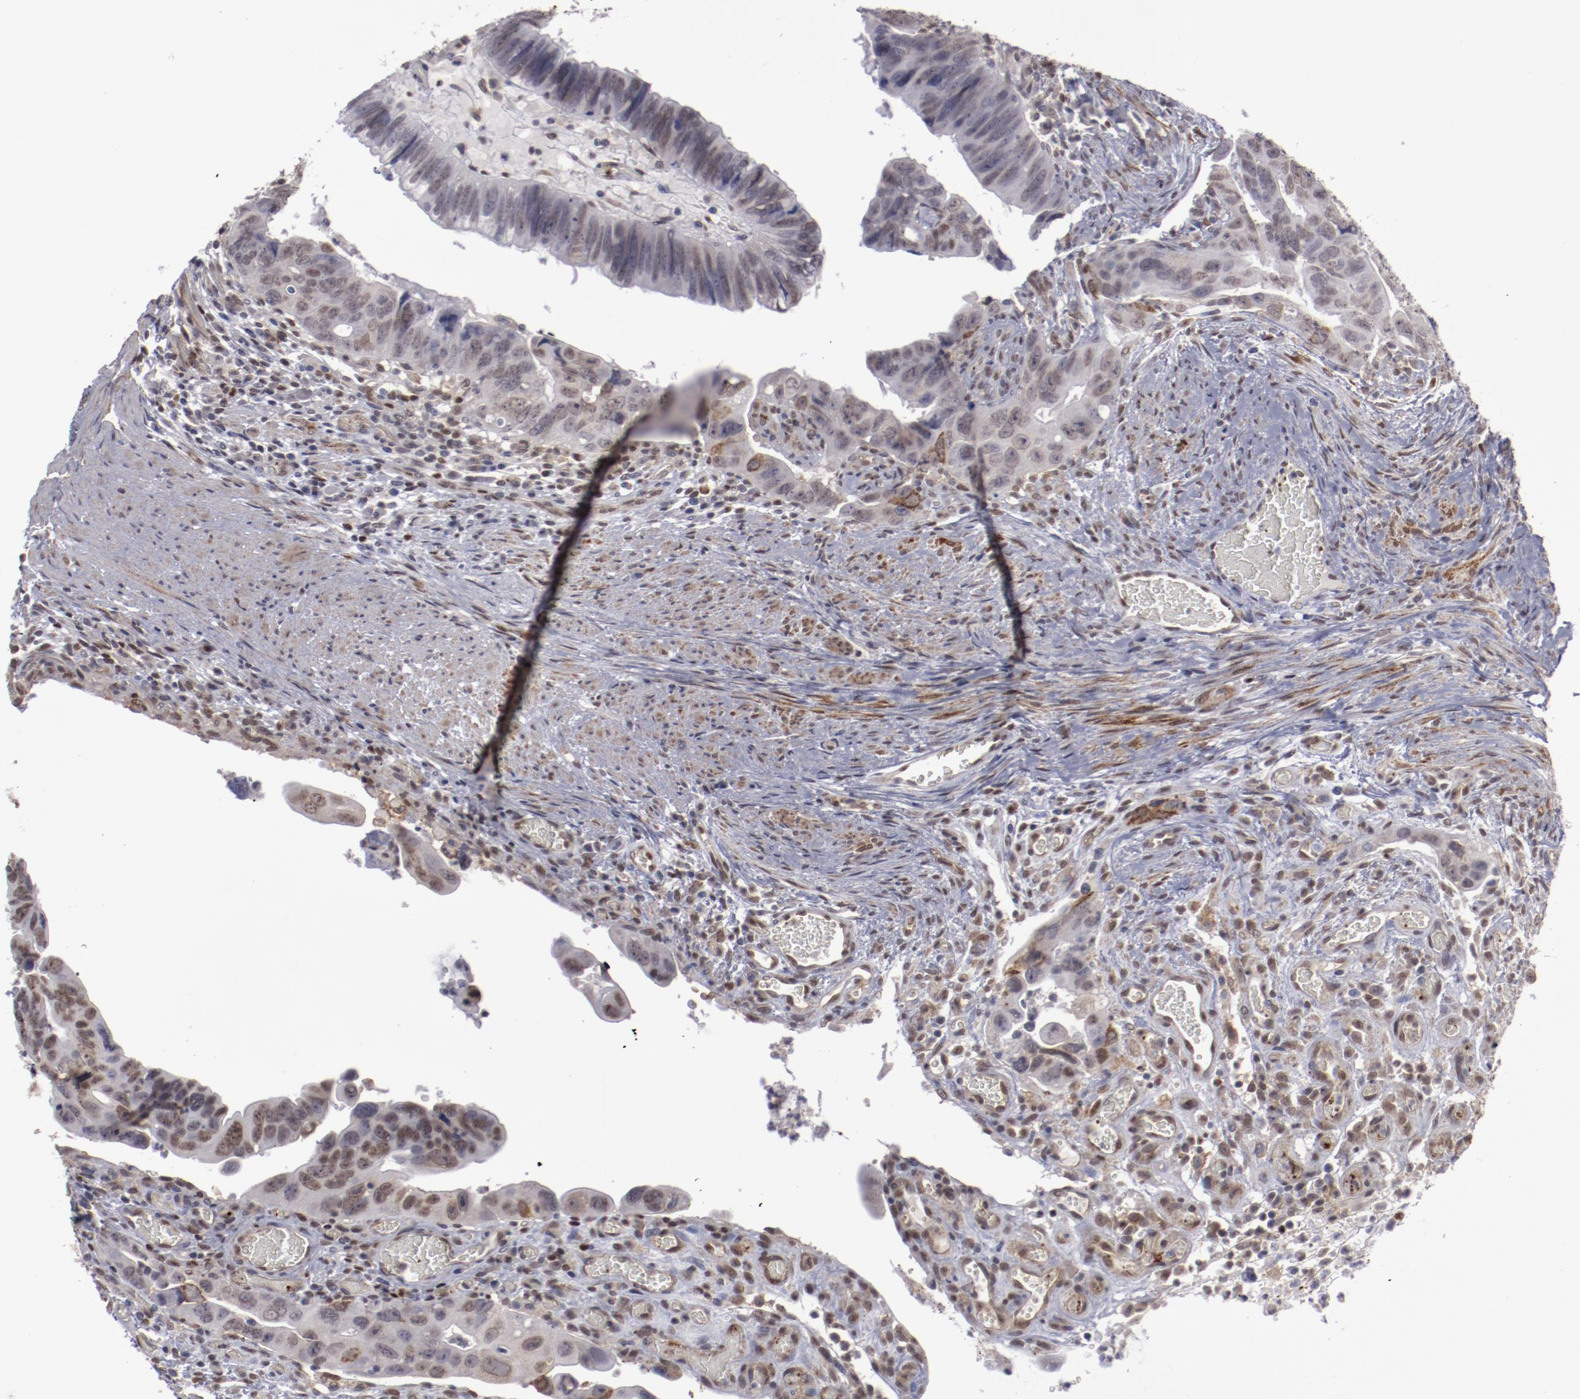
{"staining": {"intensity": "negative", "quantity": "none", "location": "none"}, "tissue": "colorectal cancer", "cell_type": "Tumor cells", "image_type": "cancer", "snomed": [{"axis": "morphology", "description": "Adenocarcinoma, NOS"}, {"axis": "topography", "description": "Rectum"}], "caption": "IHC micrograph of neoplastic tissue: adenocarcinoma (colorectal) stained with DAB demonstrates no significant protein expression in tumor cells.", "gene": "LEF1", "patient": {"sex": "male", "age": 53}}